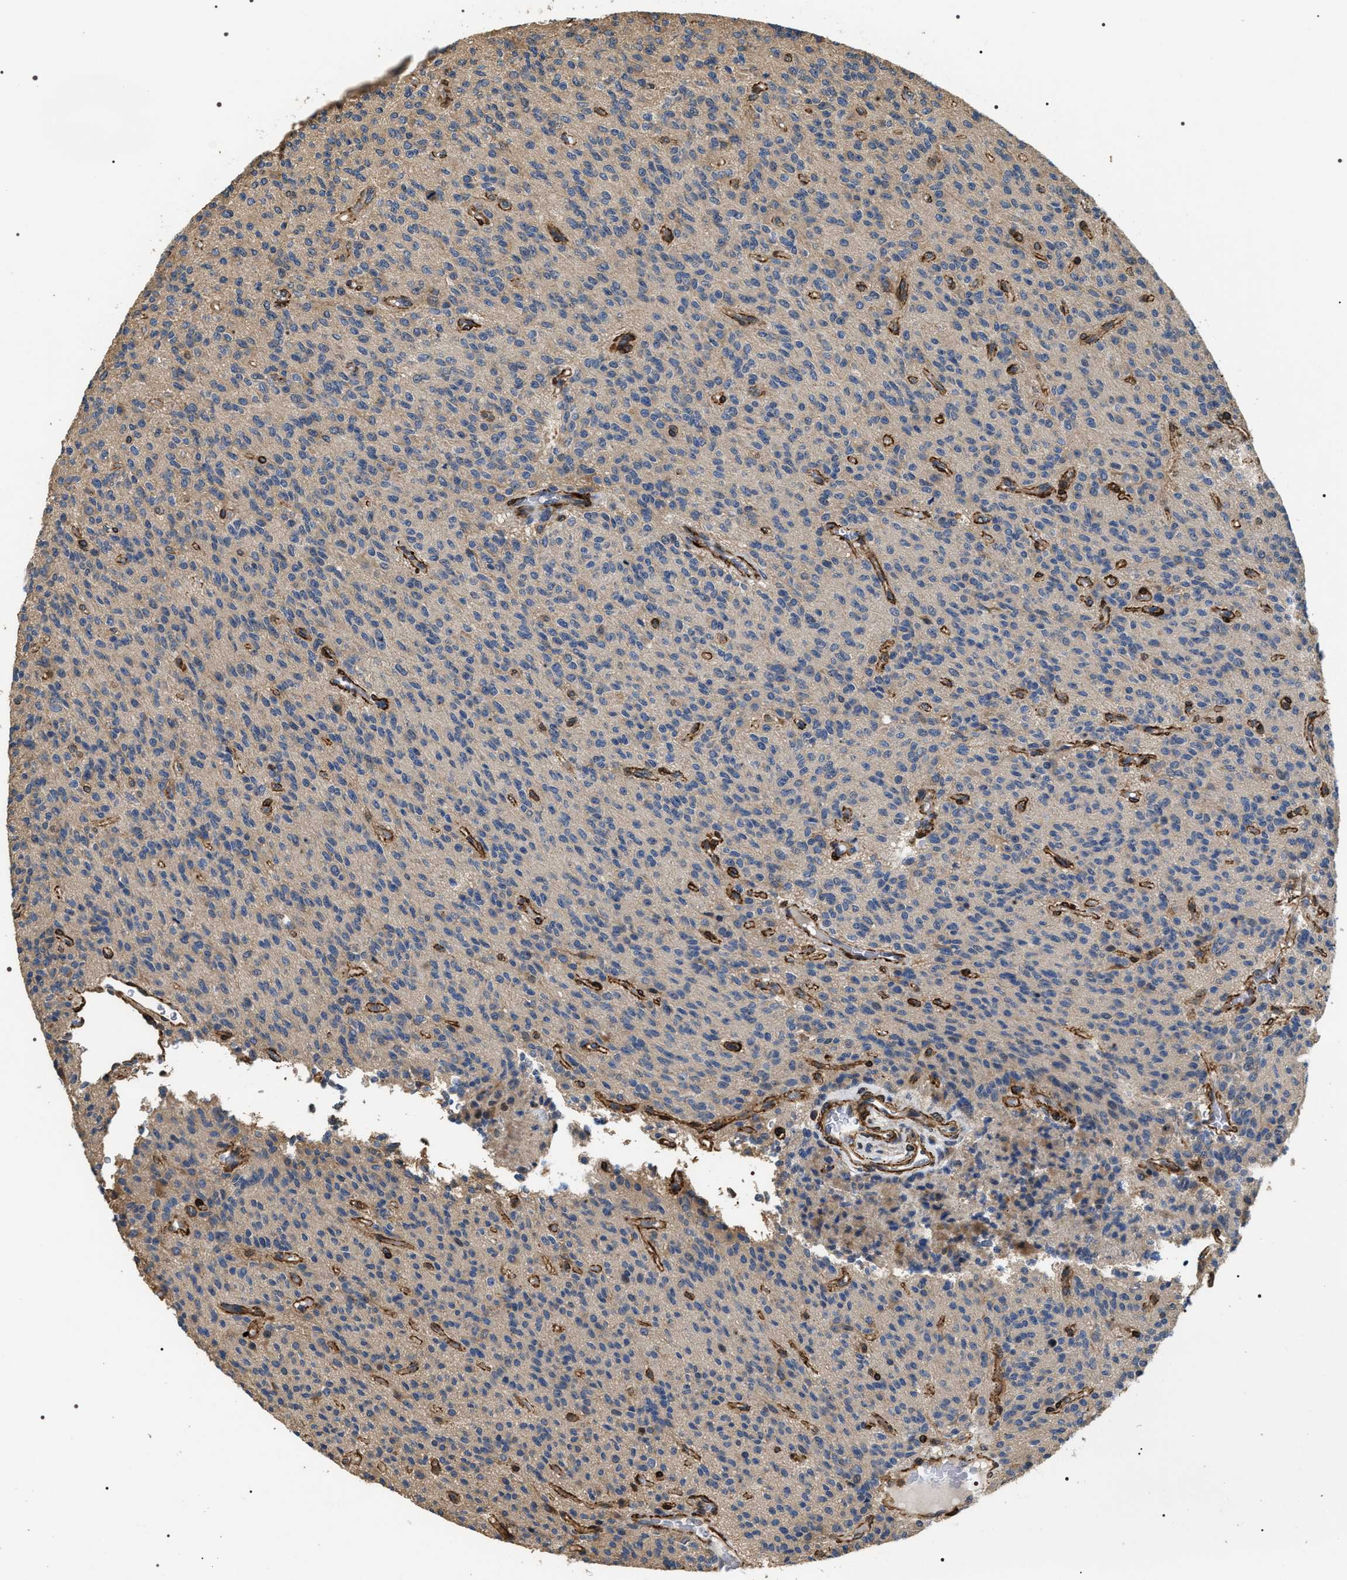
{"staining": {"intensity": "negative", "quantity": "none", "location": "none"}, "tissue": "glioma", "cell_type": "Tumor cells", "image_type": "cancer", "snomed": [{"axis": "morphology", "description": "Glioma, malignant, High grade"}, {"axis": "topography", "description": "Brain"}], "caption": "A micrograph of glioma stained for a protein demonstrates no brown staining in tumor cells.", "gene": "ZC3HAV1L", "patient": {"sex": "male", "age": 34}}